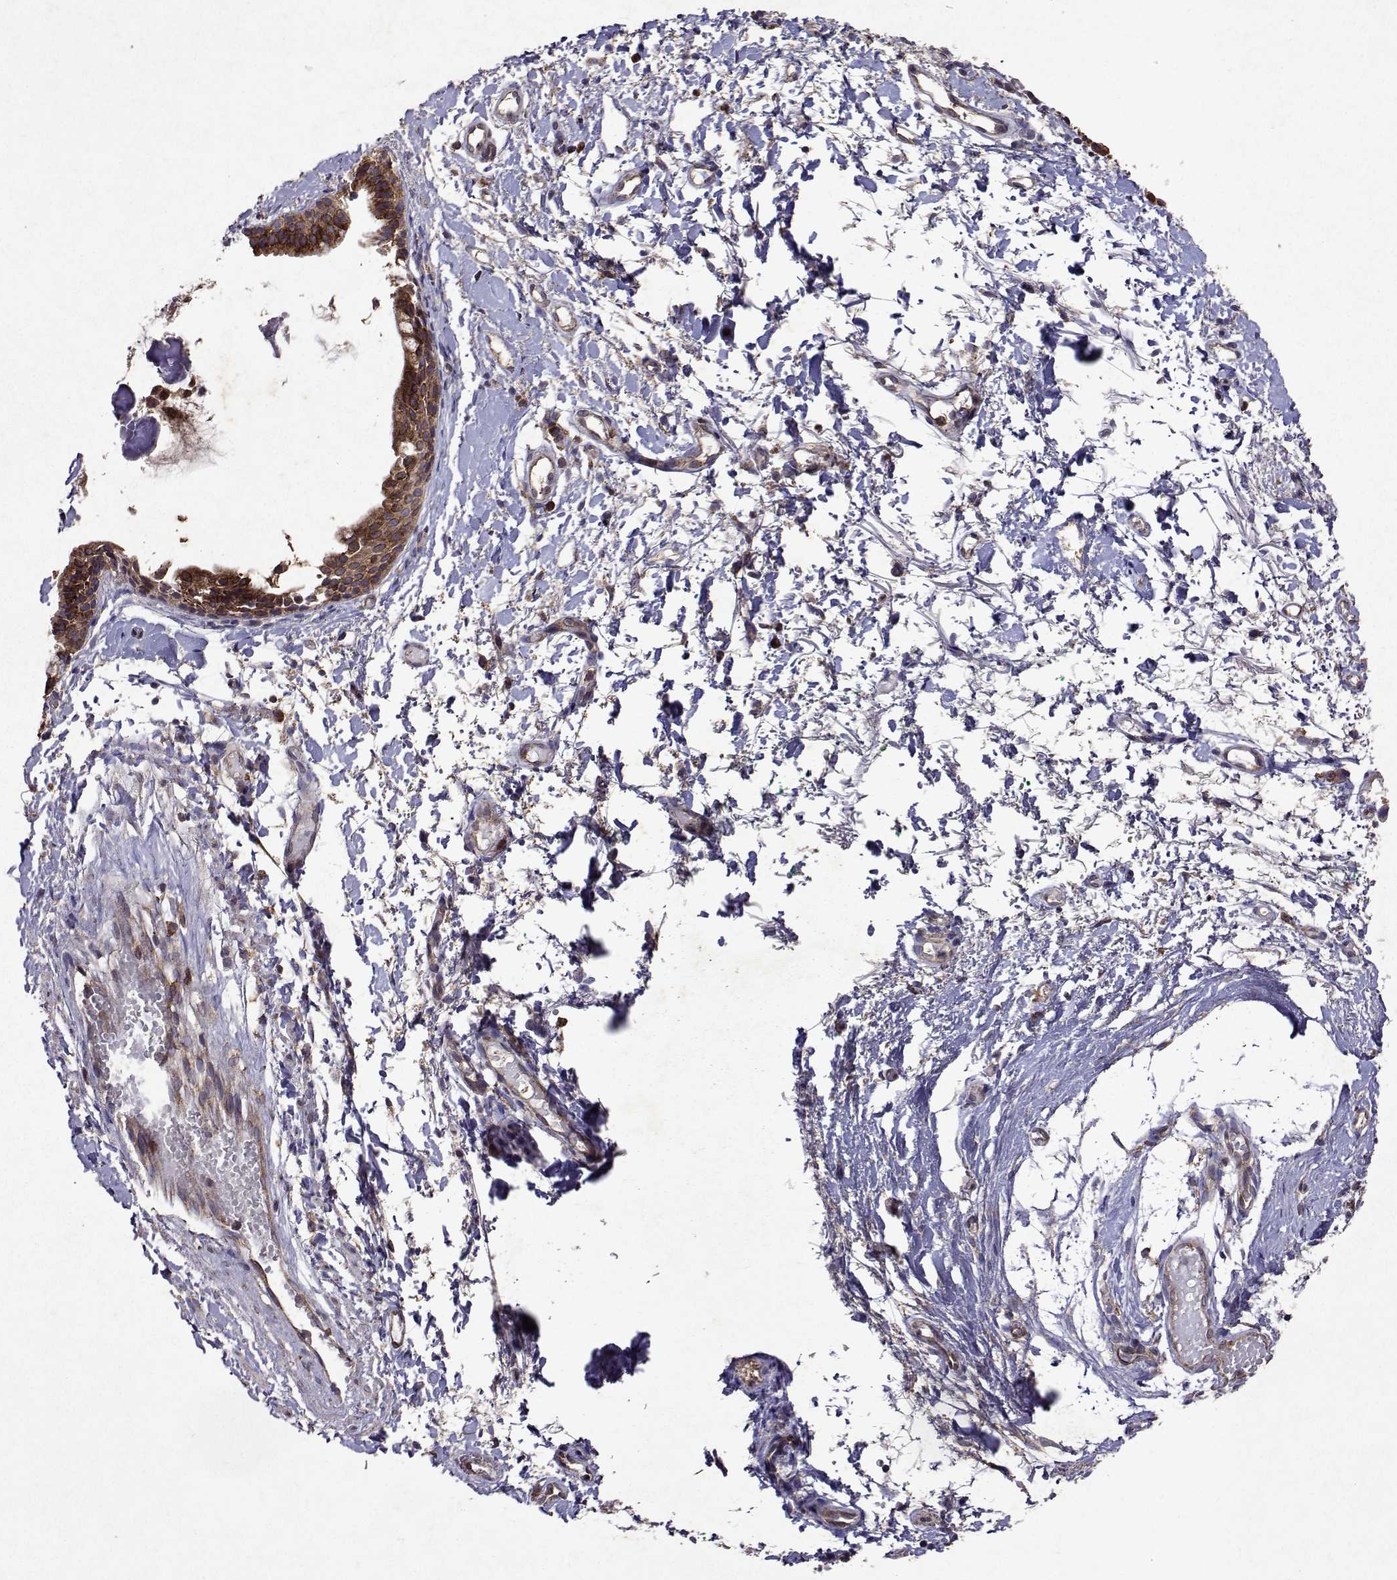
{"staining": {"intensity": "strong", "quantity": ">75%", "location": "cytoplasmic/membranous"}, "tissue": "nasopharynx", "cell_type": "Respiratory epithelial cells", "image_type": "normal", "snomed": [{"axis": "morphology", "description": "Normal tissue, NOS"}, {"axis": "morphology", "description": "Basal cell carcinoma"}, {"axis": "topography", "description": "Cartilage tissue"}, {"axis": "topography", "description": "Nasopharynx"}, {"axis": "topography", "description": "Oral tissue"}], "caption": "Respiratory epithelial cells exhibit high levels of strong cytoplasmic/membranous expression in about >75% of cells in benign nasopharynx.", "gene": "TARBP2", "patient": {"sex": "female", "age": 77}}